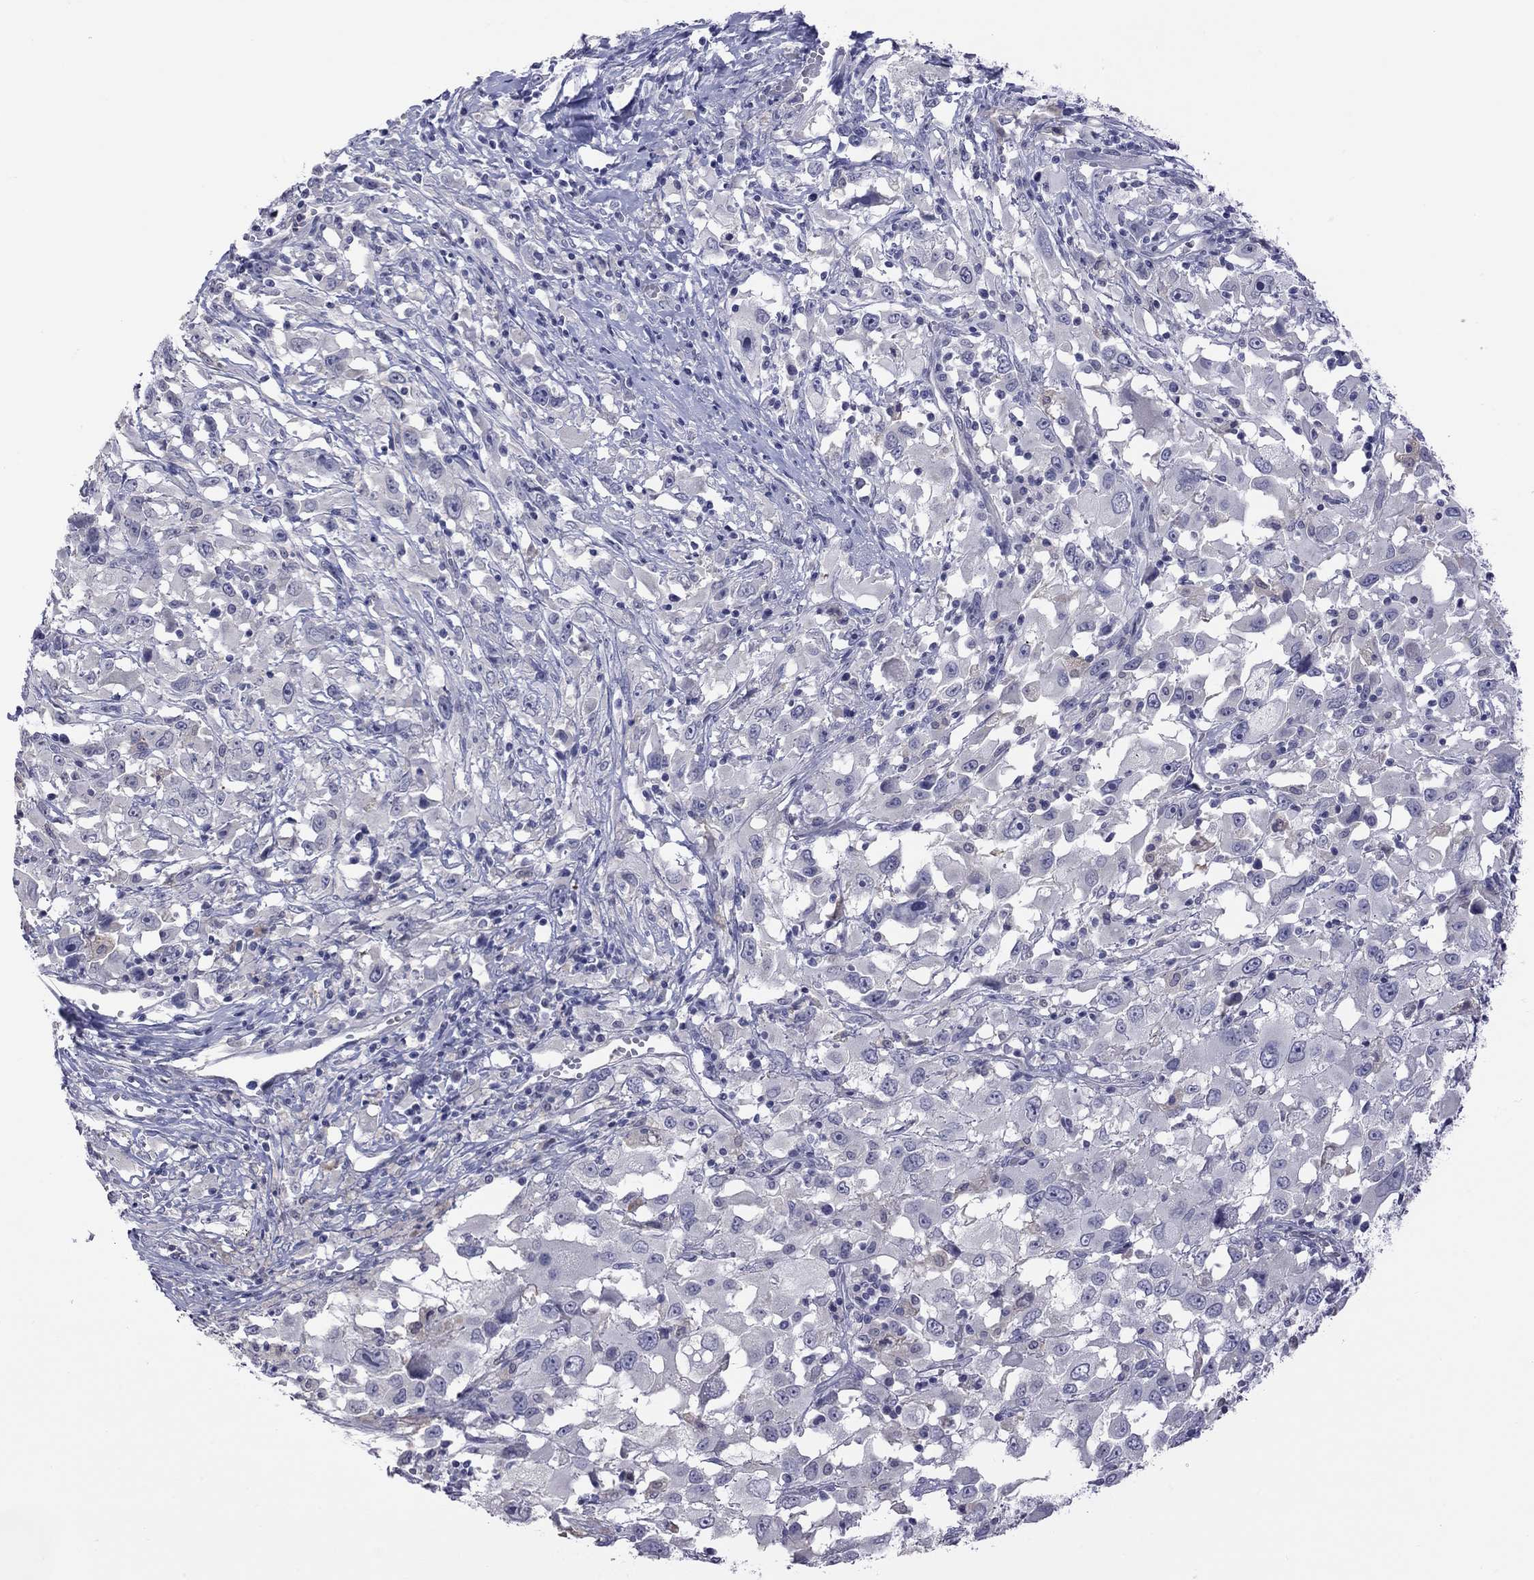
{"staining": {"intensity": "negative", "quantity": "none", "location": "none"}, "tissue": "melanoma", "cell_type": "Tumor cells", "image_type": "cancer", "snomed": [{"axis": "morphology", "description": "Malignant melanoma, Metastatic site"}, {"axis": "topography", "description": "Soft tissue"}], "caption": "A high-resolution image shows immunohistochemistry (IHC) staining of melanoma, which demonstrates no significant staining in tumor cells.", "gene": "HYLS1", "patient": {"sex": "male", "age": 50}}